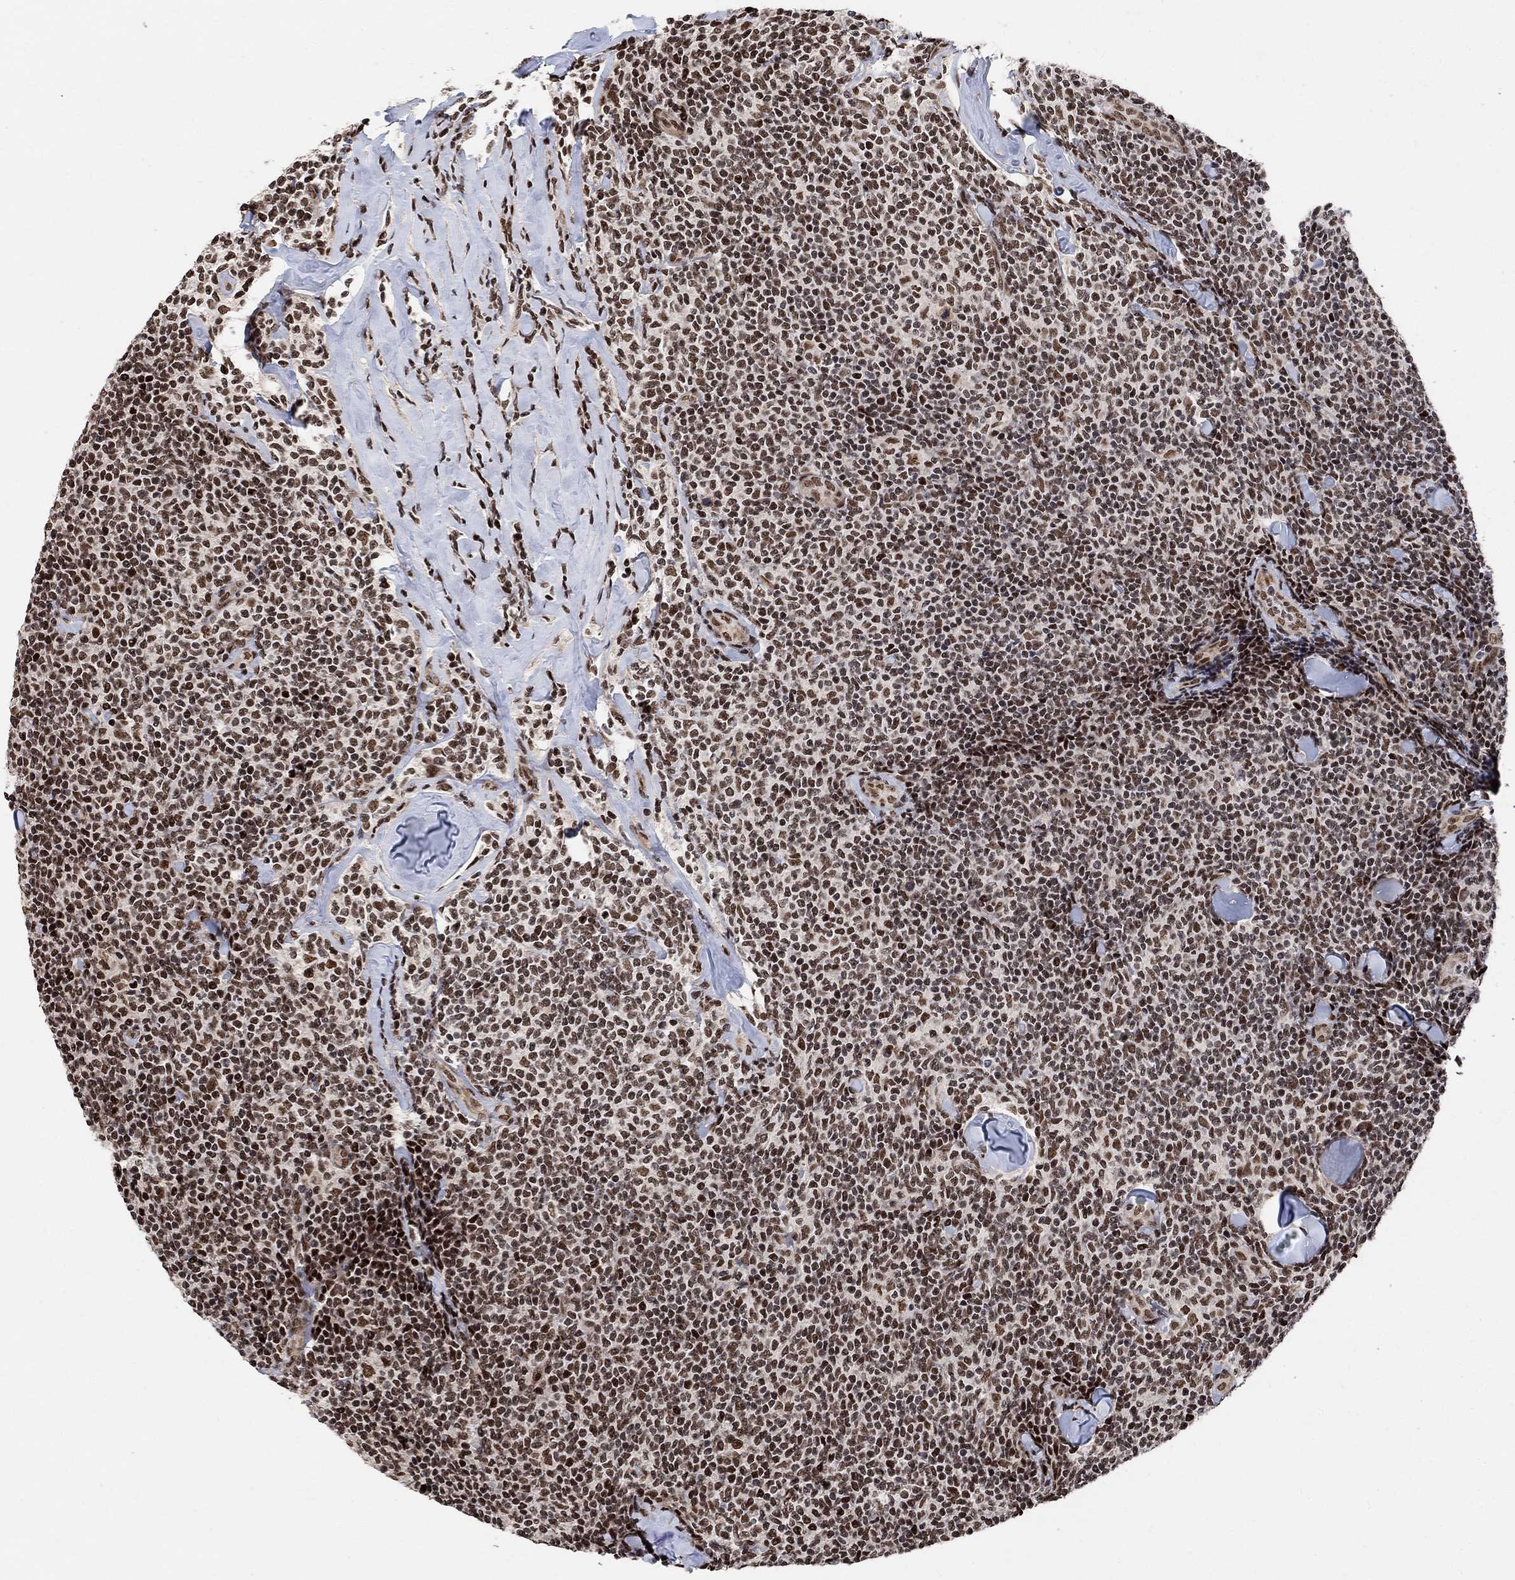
{"staining": {"intensity": "moderate", "quantity": ">75%", "location": "nuclear"}, "tissue": "lymphoma", "cell_type": "Tumor cells", "image_type": "cancer", "snomed": [{"axis": "morphology", "description": "Malignant lymphoma, non-Hodgkin's type, Low grade"}, {"axis": "topography", "description": "Lymph node"}], "caption": "Immunohistochemical staining of lymphoma shows moderate nuclear protein staining in approximately >75% of tumor cells.", "gene": "E4F1", "patient": {"sex": "female", "age": 56}}